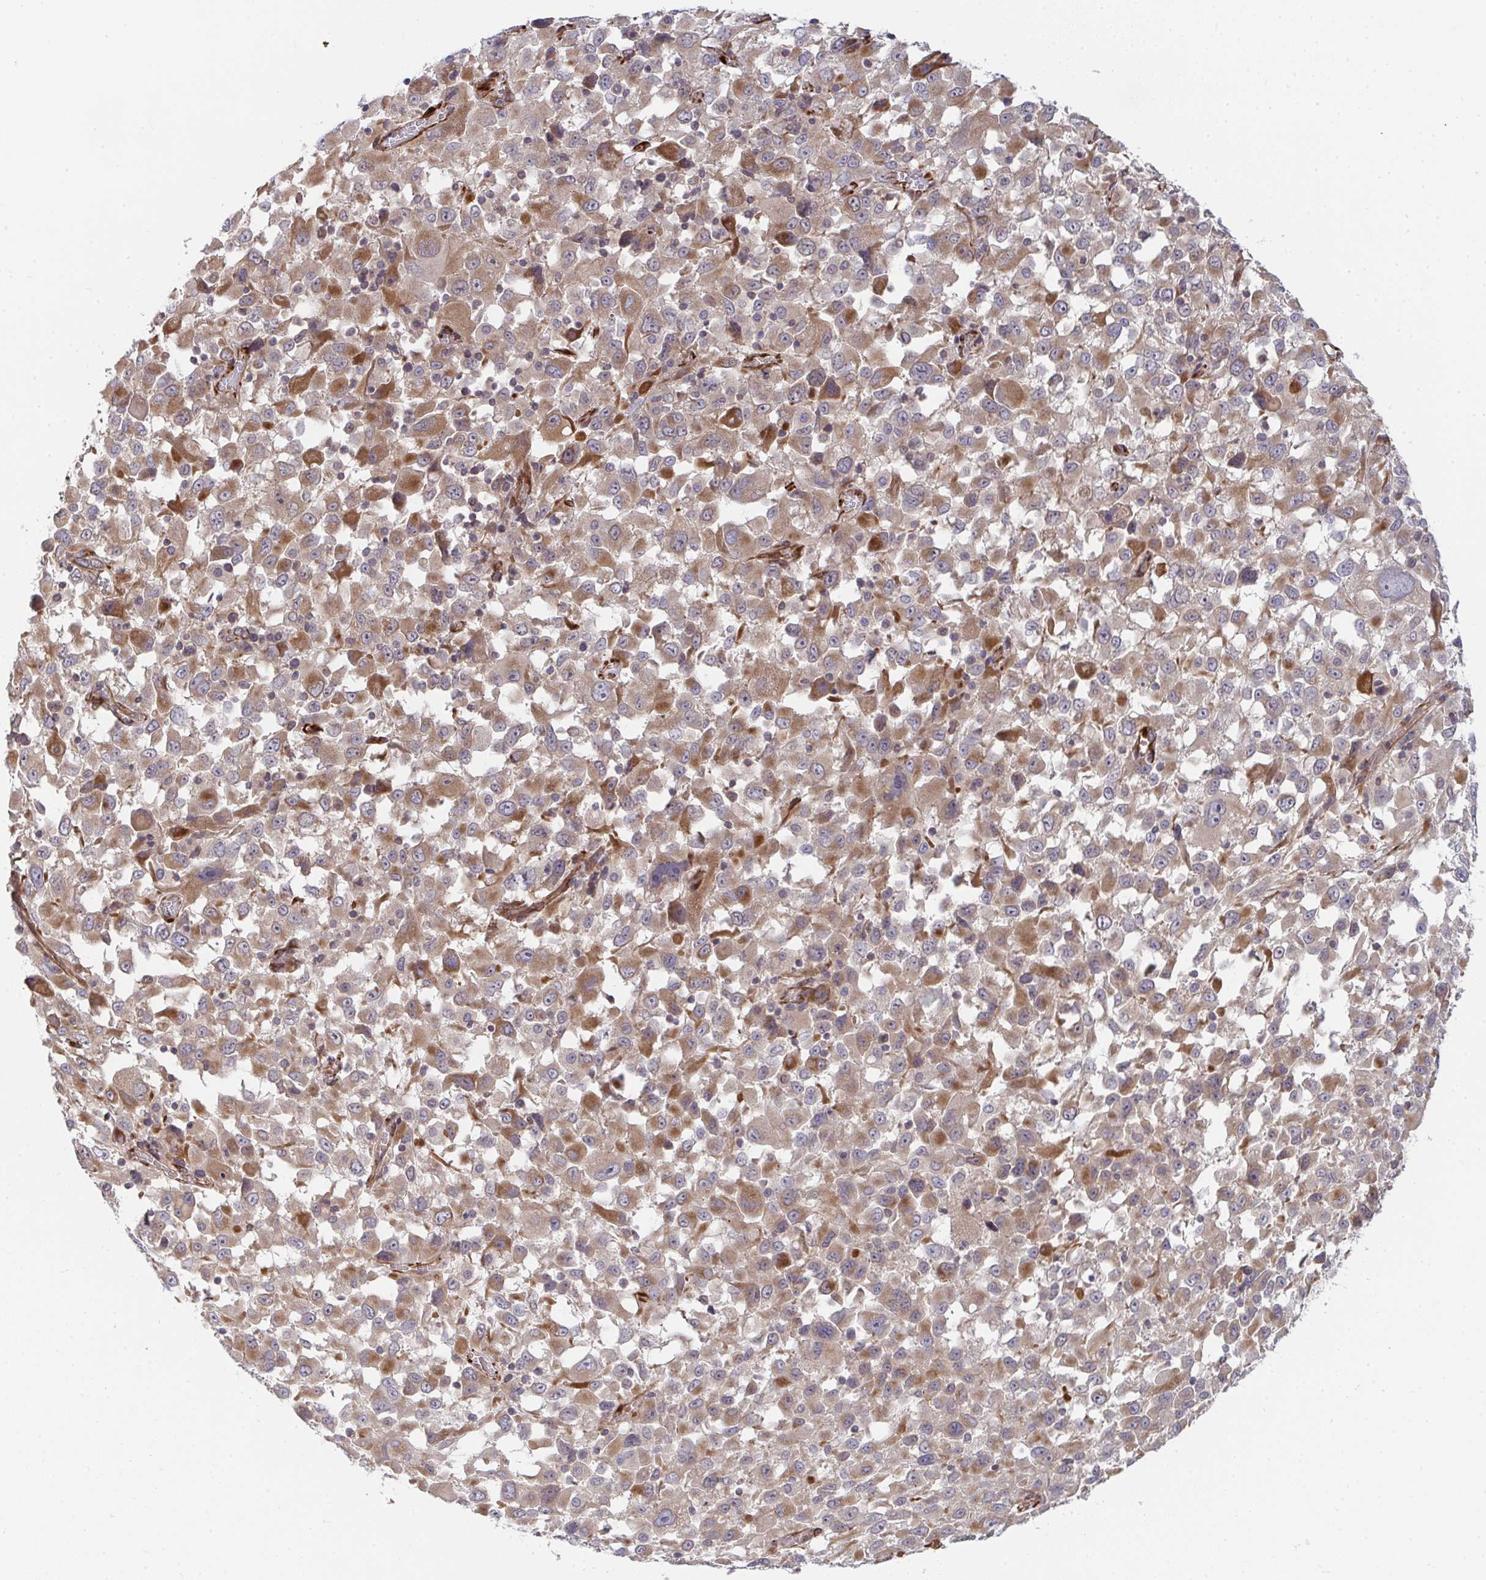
{"staining": {"intensity": "moderate", "quantity": ">75%", "location": "cytoplasmic/membranous"}, "tissue": "melanoma", "cell_type": "Tumor cells", "image_type": "cancer", "snomed": [{"axis": "morphology", "description": "Malignant melanoma, Metastatic site"}, {"axis": "topography", "description": "Soft tissue"}], "caption": "IHC of malignant melanoma (metastatic site) demonstrates medium levels of moderate cytoplasmic/membranous positivity in about >75% of tumor cells.", "gene": "EIF1AD", "patient": {"sex": "male", "age": 50}}